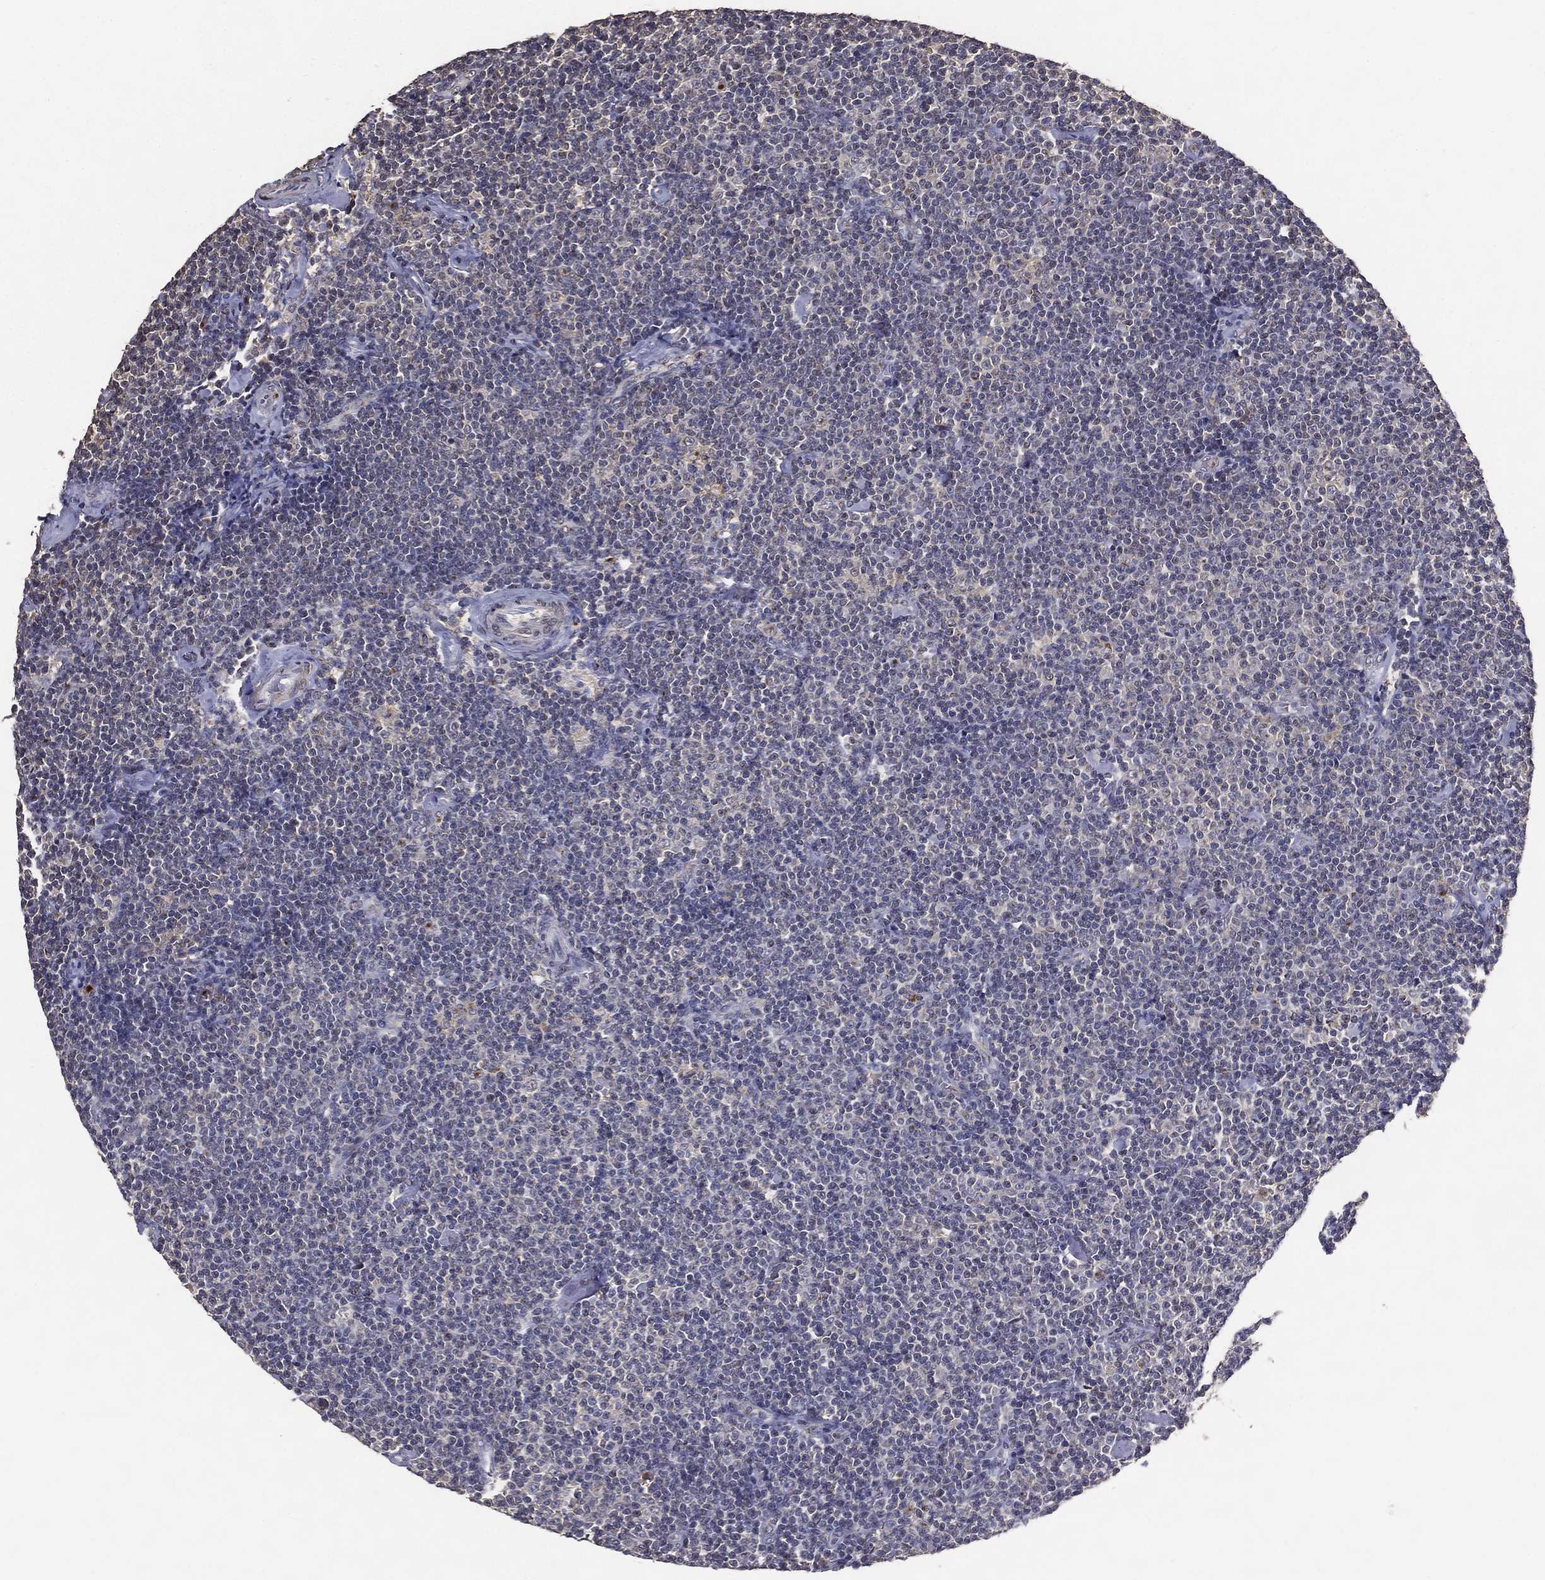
{"staining": {"intensity": "negative", "quantity": "none", "location": "none"}, "tissue": "lymphoma", "cell_type": "Tumor cells", "image_type": "cancer", "snomed": [{"axis": "morphology", "description": "Malignant lymphoma, non-Hodgkin's type, Low grade"}, {"axis": "topography", "description": "Lymph node"}], "caption": "DAB (3,3'-diaminobenzidine) immunohistochemical staining of malignant lymphoma, non-Hodgkin's type (low-grade) exhibits no significant positivity in tumor cells.", "gene": "GPR183", "patient": {"sex": "male", "age": 81}}